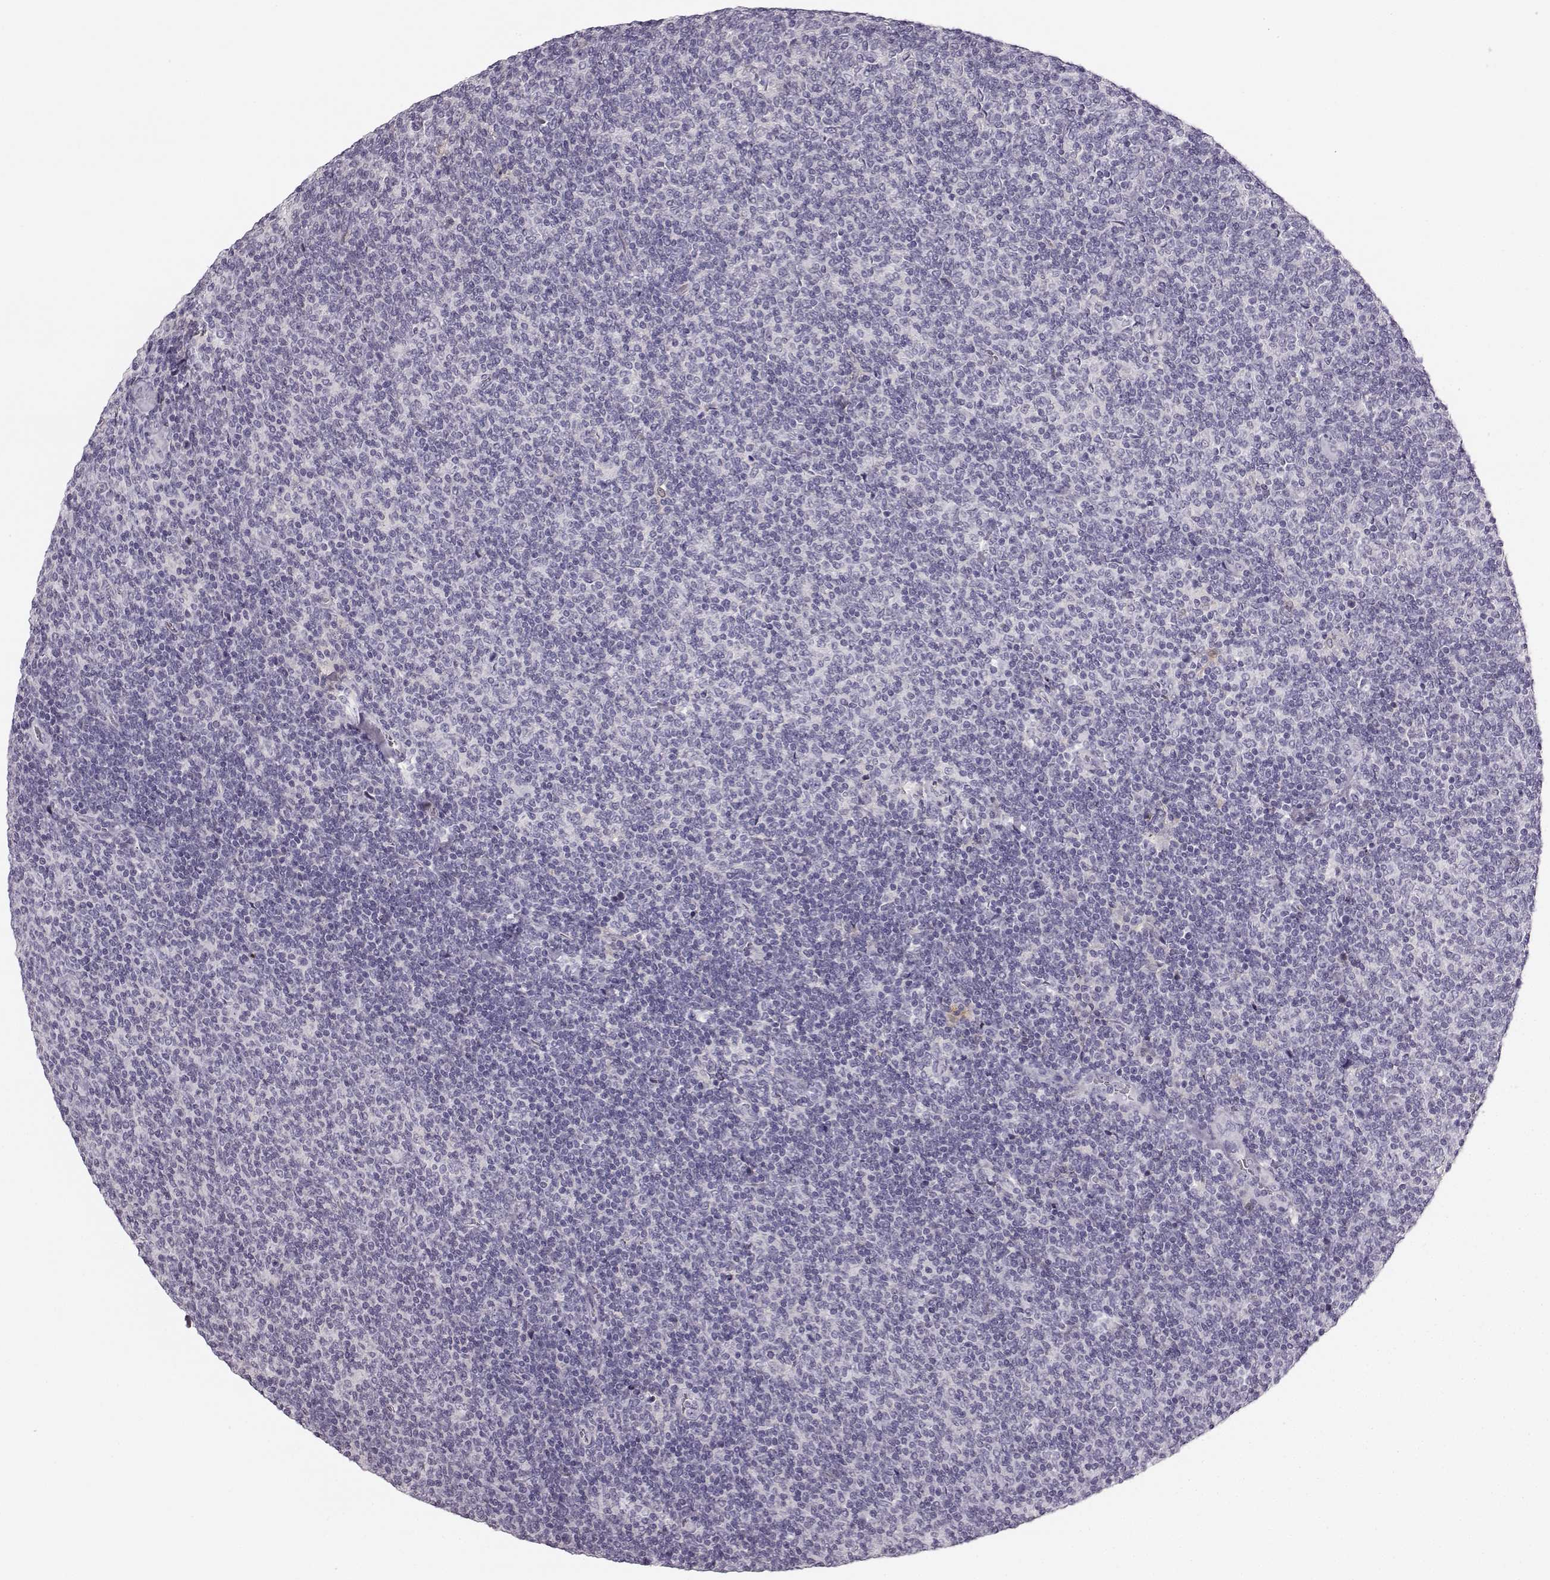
{"staining": {"intensity": "negative", "quantity": "none", "location": "none"}, "tissue": "lymphoma", "cell_type": "Tumor cells", "image_type": "cancer", "snomed": [{"axis": "morphology", "description": "Malignant lymphoma, non-Hodgkin's type, Low grade"}, {"axis": "topography", "description": "Lymph node"}], "caption": "There is no significant positivity in tumor cells of malignant lymphoma, non-Hodgkin's type (low-grade). (Stains: DAB IHC with hematoxylin counter stain, Microscopy: brightfield microscopy at high magnification).", "gene": "KIAA0319", "patient": {"sex": "male", "age": 52}}